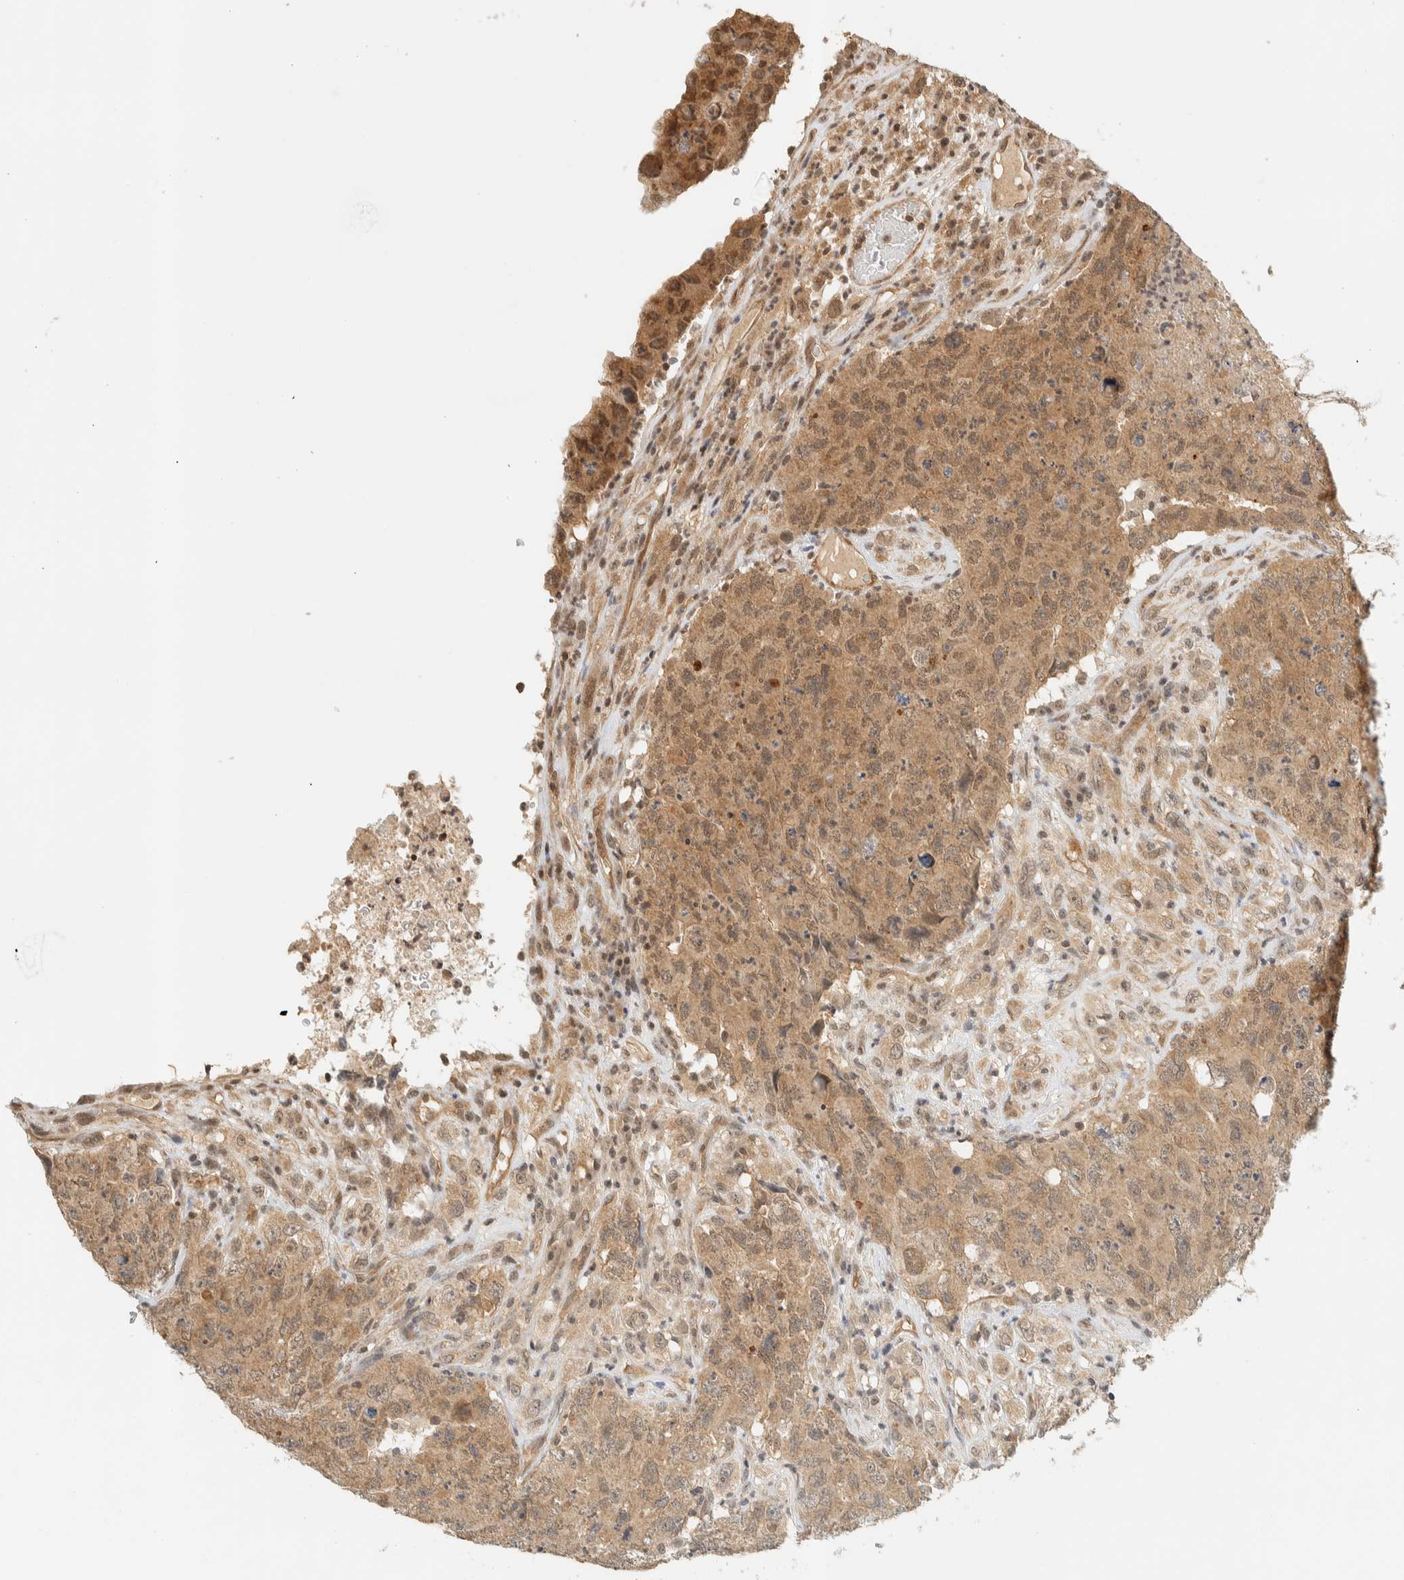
{"staining": {"intensity": "moderate", "quantity": ">75%", "location": "cytoplasmic/membranous"}, "tissue": "testis cancer", "cell_type": "Tumor cells", "image_type": "cancer", "snomed": [{"axis": "morphology", "description": "Carcinoma, Embryonal, NOS"}, {"axis": "topography", "description": "Testis"}], "caption": "An immunohistochemistry image of tumor tissue is shown. Protein staining in brown labels moderate cytoplasmic/membranous positivity in testis embryonal carcinoma within tumor cells. (brown staining indicates protein expression, while blue staining denotes nuclei).", "gene": "KIFAP3", "patient": {"sex": "male", "age": 32}}